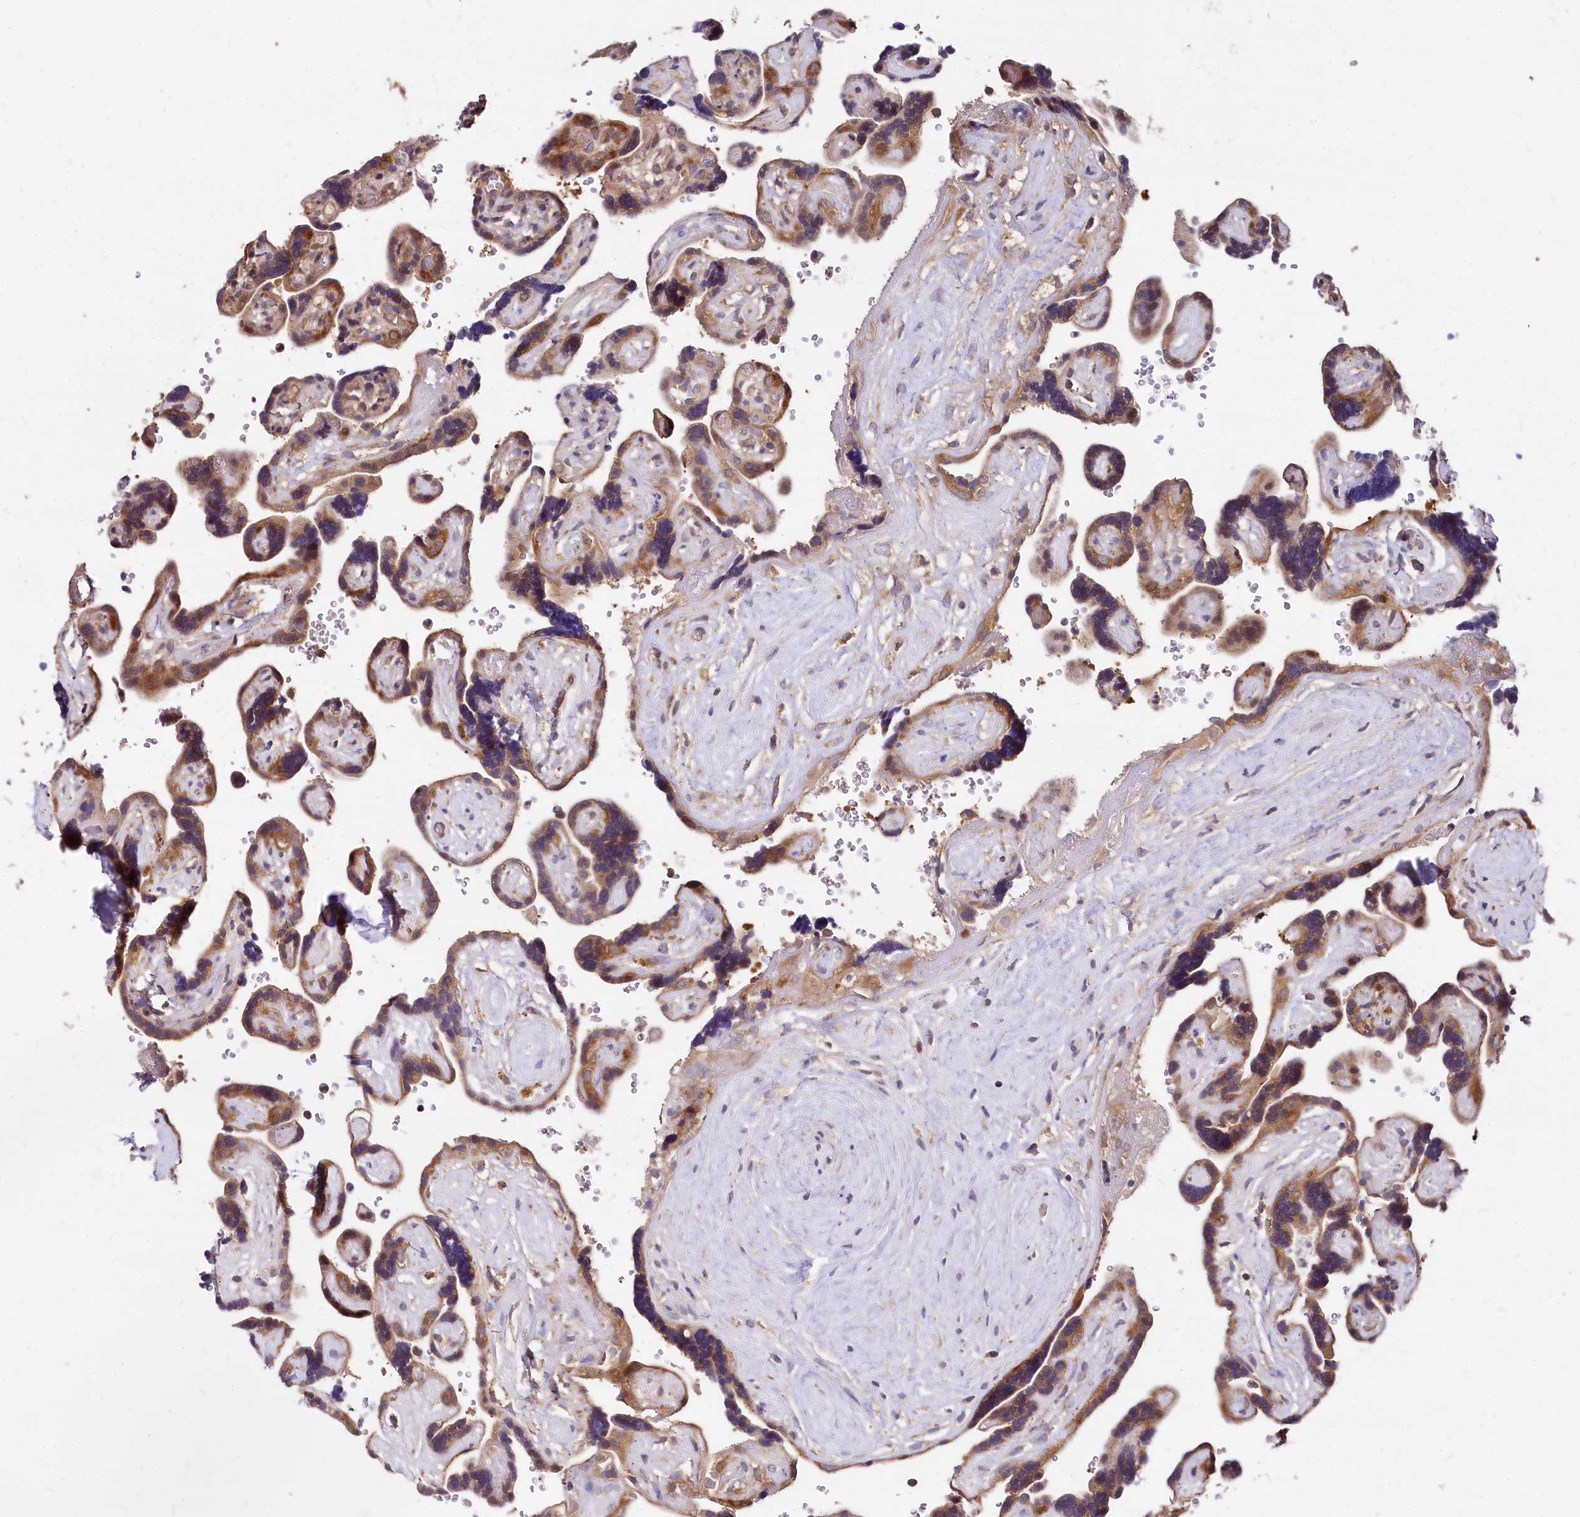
{"staining": {"intensity": "strong", "quantity": ">75%", "location": "cytoplasmic/membranous"}, "tissue": "placenta", "cell_type": "Decidual cells", "image_type": "normal", "snomed": [{"axis": "morphology", "description": "Normal tissue, NOS"}, {"axis": "topography", "description": "Placenta"}], "caption": "Immunohistochemical staining of normal placenta displays >75% levels of strong cytoplasmic/membranous protein positivity in approximately >75% of decidual cells.", "gene": "EIF2B2", "patient": {"sex": "female", "age": 30}}